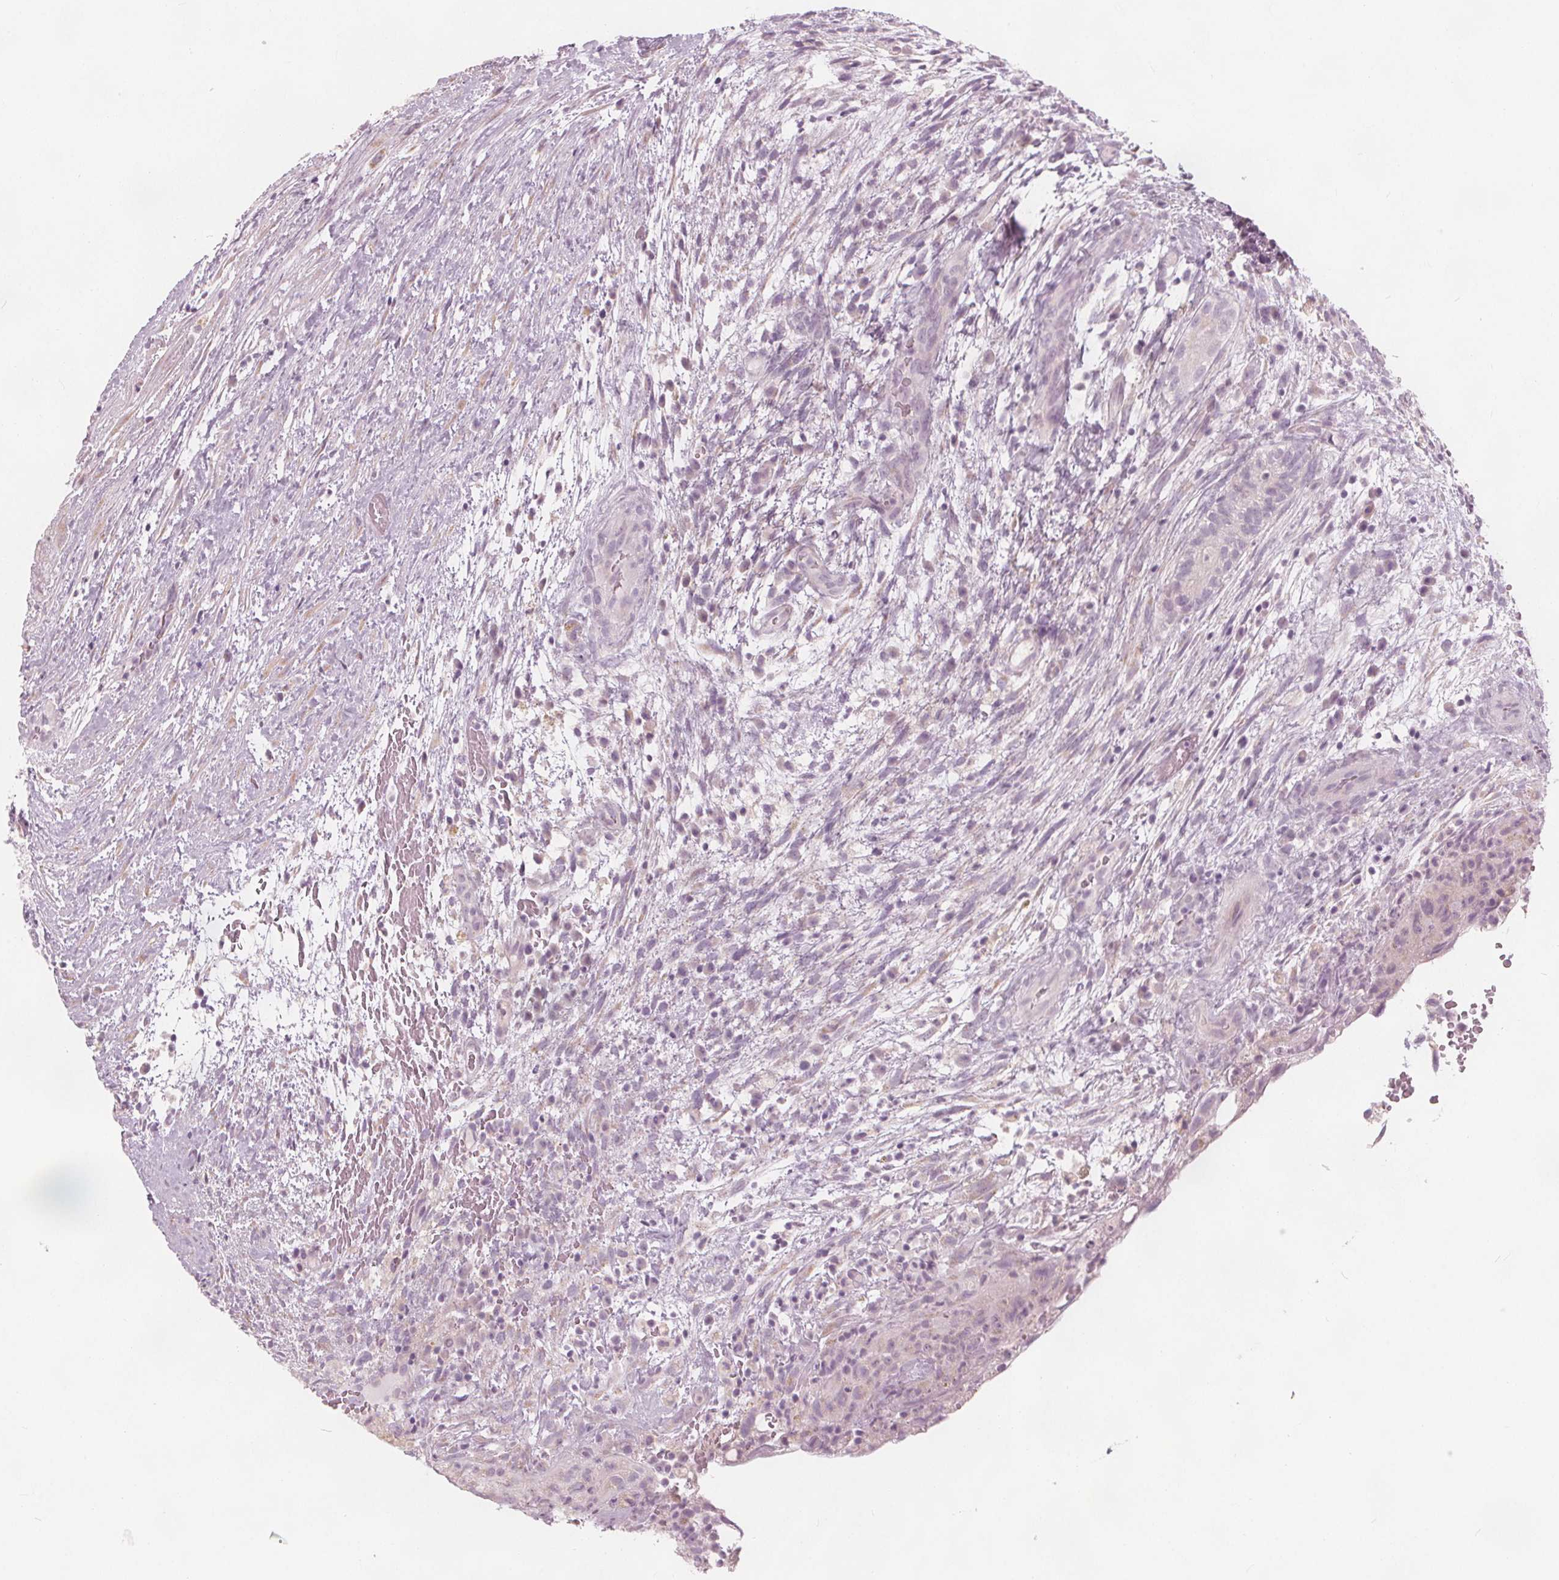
{"staining": {"intensity": "negative", "quantity": "none", "location": "none"}, "tissue": "testis cancer", "cell_type": "Tumor cells", "image_type": "cancer", "snomed": [{"axis": "morphology", "description": "Normal tissue, NOS"}, {"axis": "morphology", "description": "Carcinoma, Embryonal, NOS"}, {"axis": "topography", "description": "Testis"}], "caption": "The histopathology image displays no staining of tumor cells in testis cancer (embryonal carcinoma).", "gene": "BRSK1", "patient": {"sex": "male", "age": 32}}